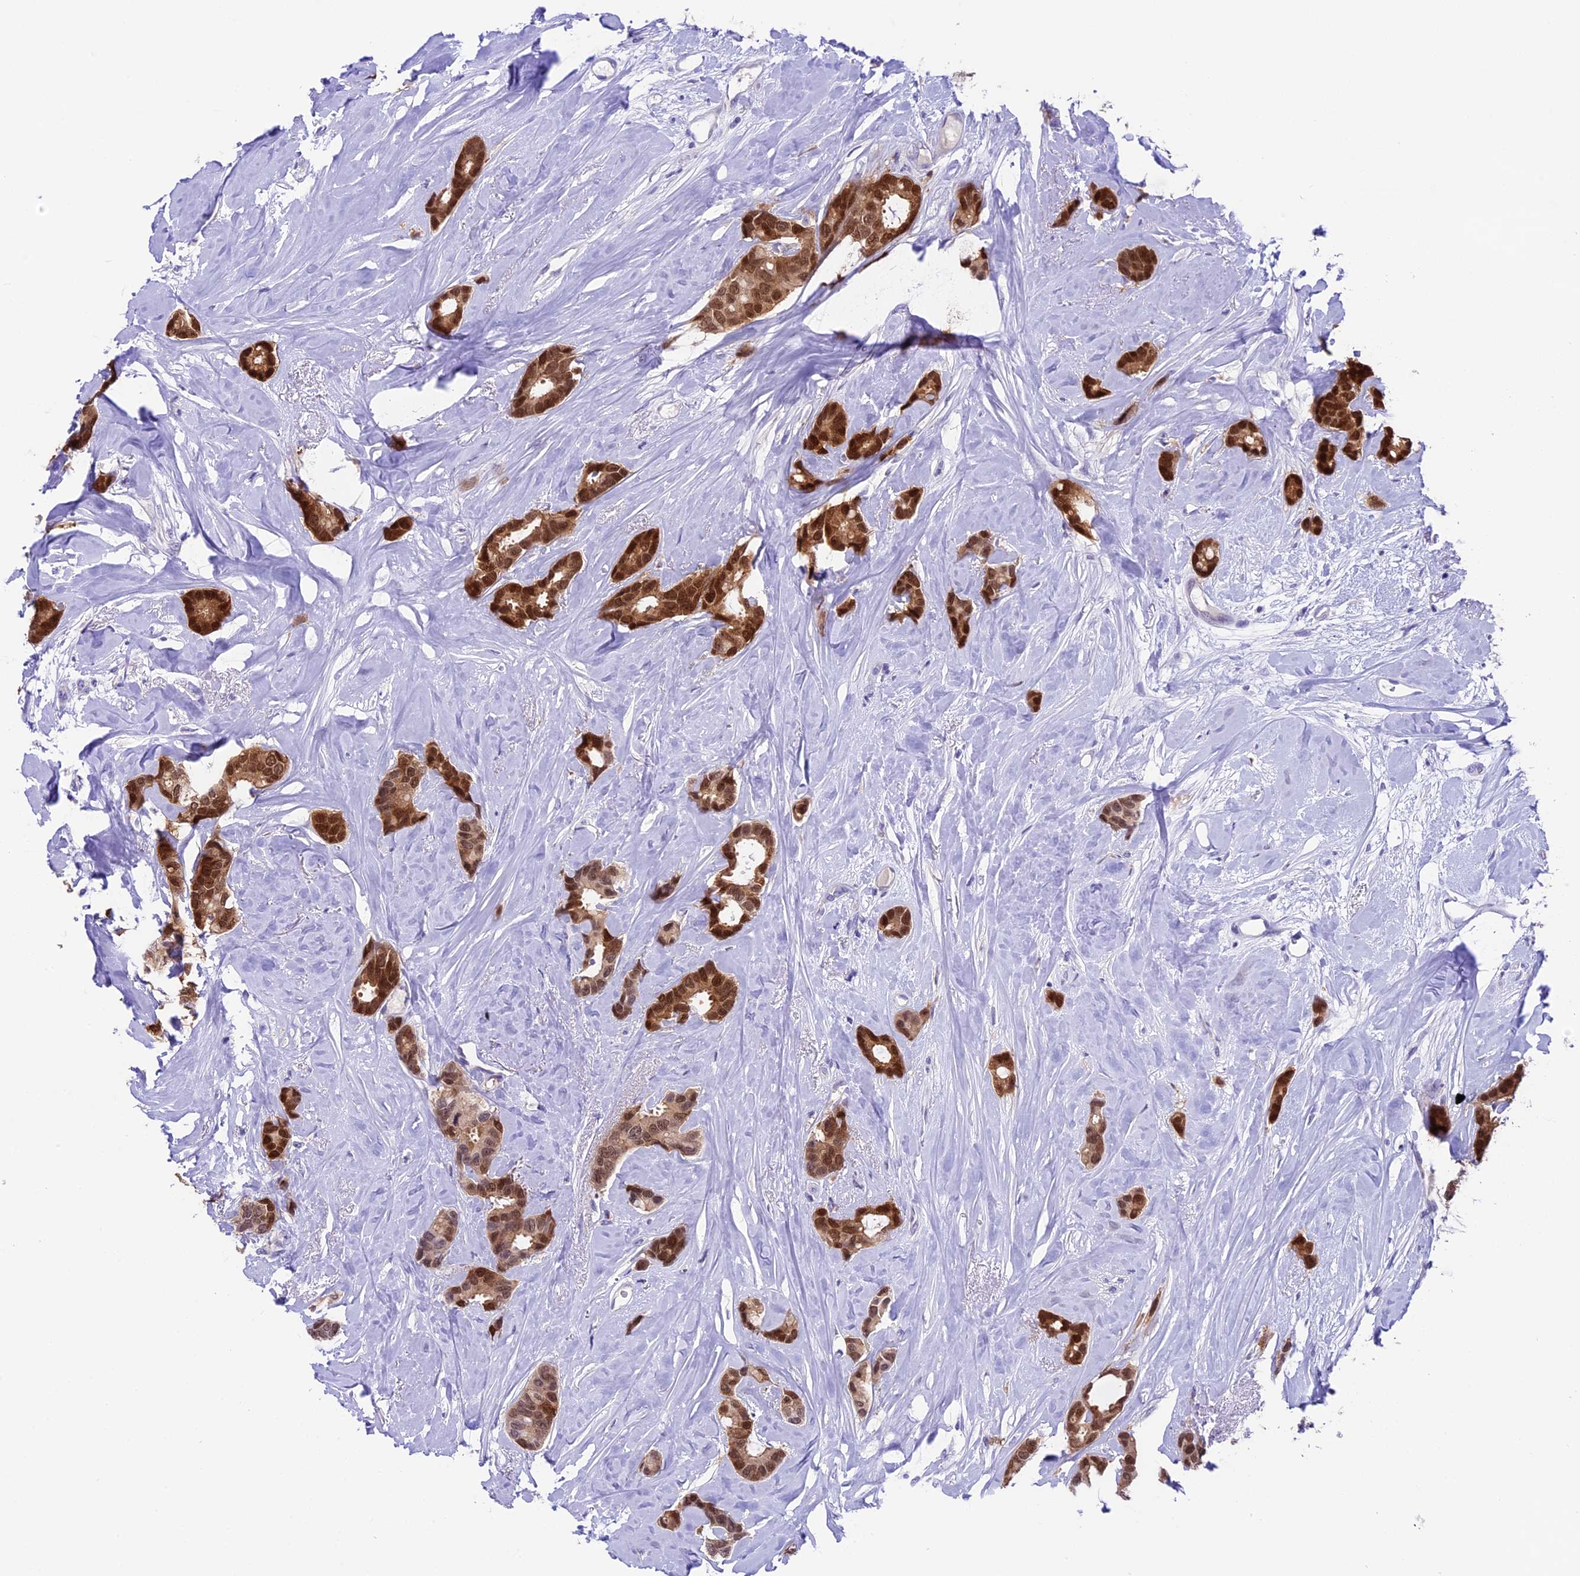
{"staining": {"intensity": "strong", "quantity": ">75%", "location": "cytoplasmic/membranous,nuclear"}, "tissue": "breast cancer", "cell_type": "Tumor cells", "image_type": "cancer", "snomed": [{"axis": "morphology", "description": "Duct carcinoma"}, {"axis": "topography", "description": "Breast"}], "caption": "The immunohistochemical stain highlights strong cytoplasmic/membranous and nuclear expression in tumor cells of breast invasive ductal carcinoma tissue.", "gene": "PRR15", "patient": {"sex": "female", "age": 87}}